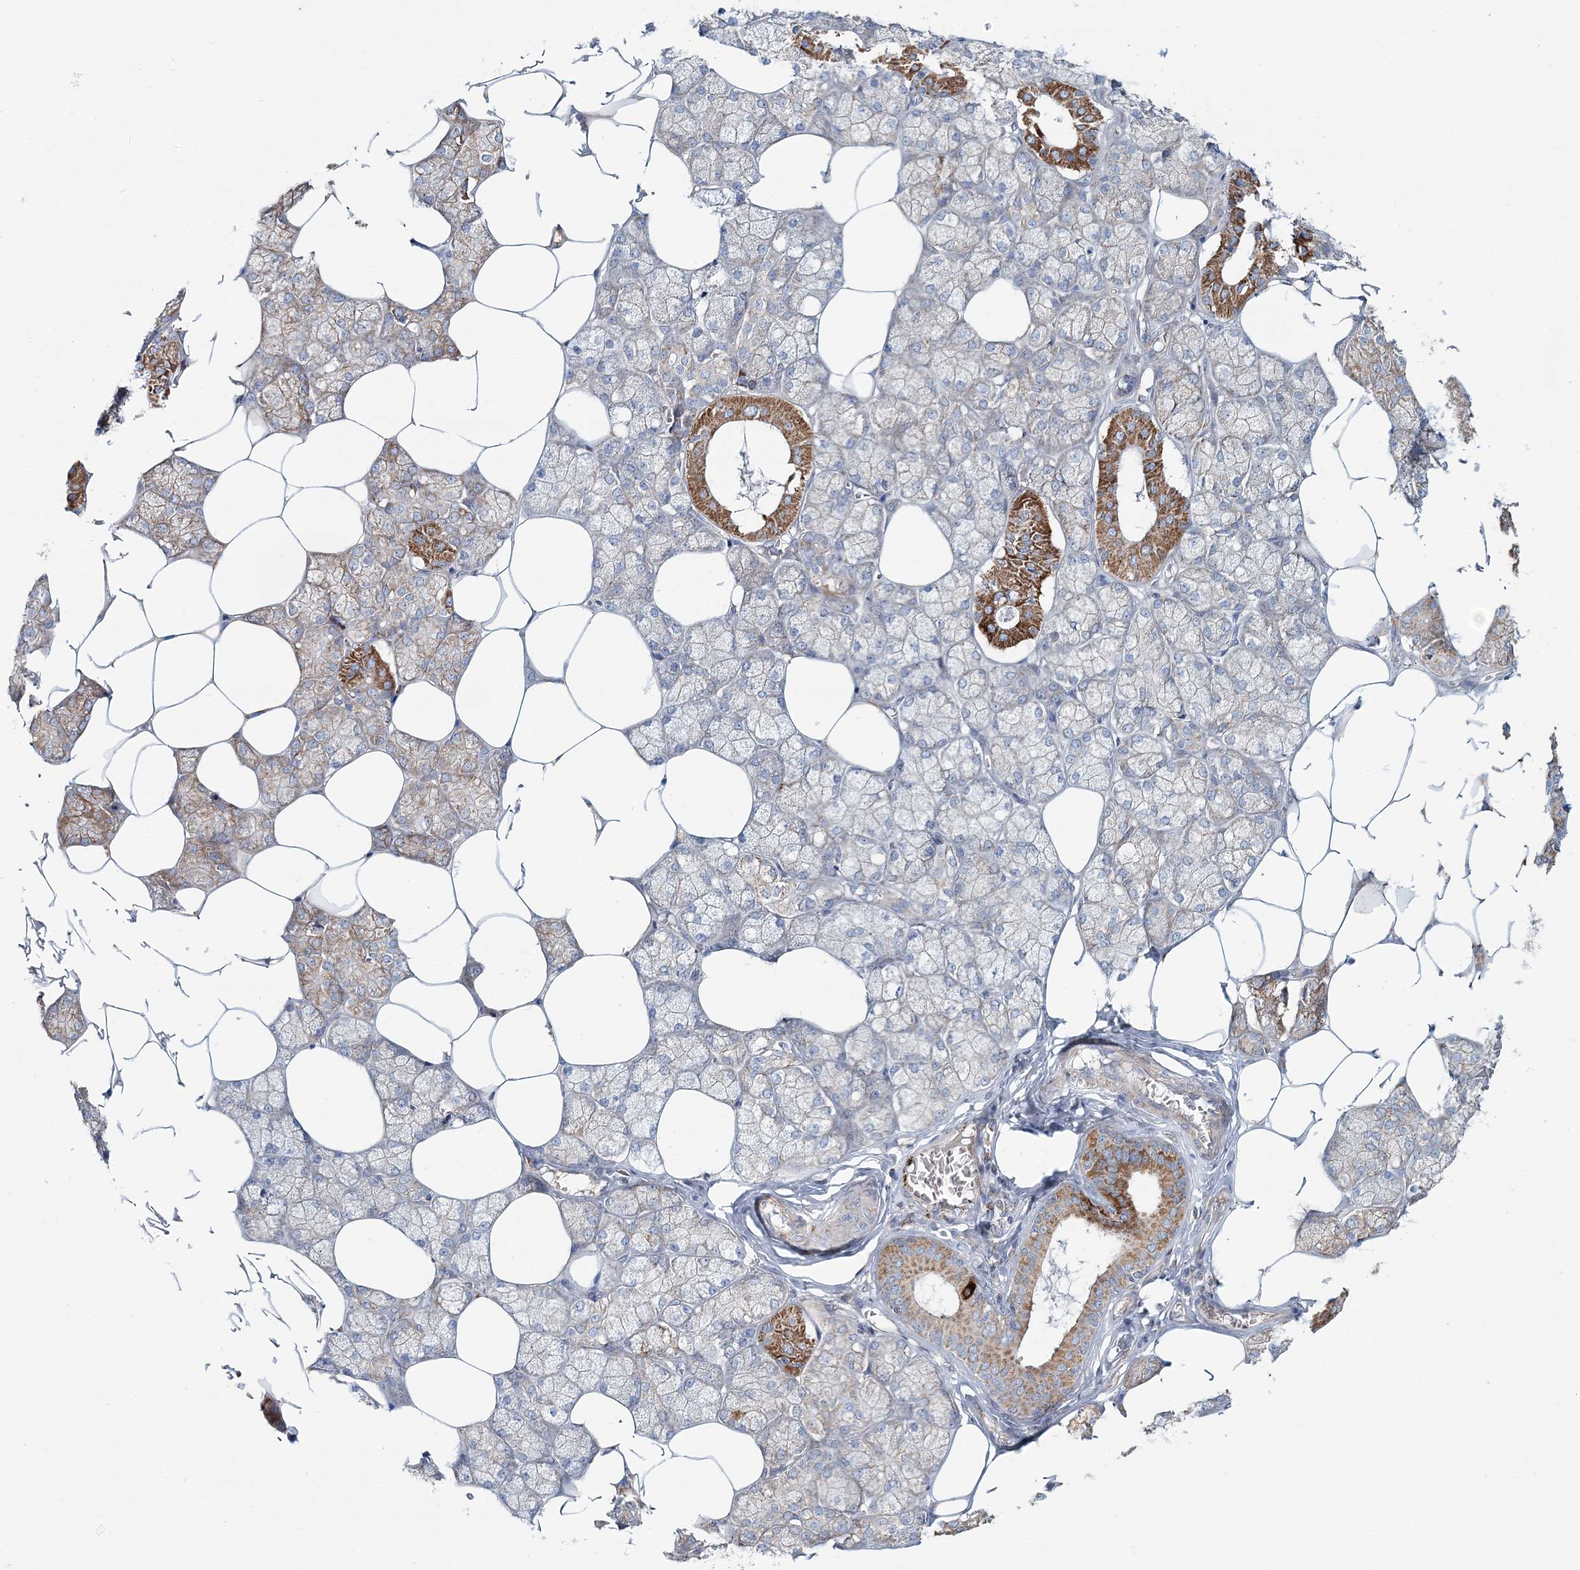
{"staining": {"intensity": "strong", "quantity": "<25%", "location": "cytoplasmic/membranous"}, "tissue": "salivary gland", "cell_type": "Glandular cells", "image_type": "normal", "snomed": [{"axis": "morphology", "description": "Normal tissue, NOS"}, {"axis": "topography", "description": "Salivary gland"}], "caption": "An immunohistochemistry (IHC) photomicrograph of unremarkable tissue is shown. Protein staining in brown shows strong cytoplasmic/membranous positivity in salivary gland within glandular cells.", "gene": "ARHGAP6", "patient": {"sex": "male", "age": 62}}